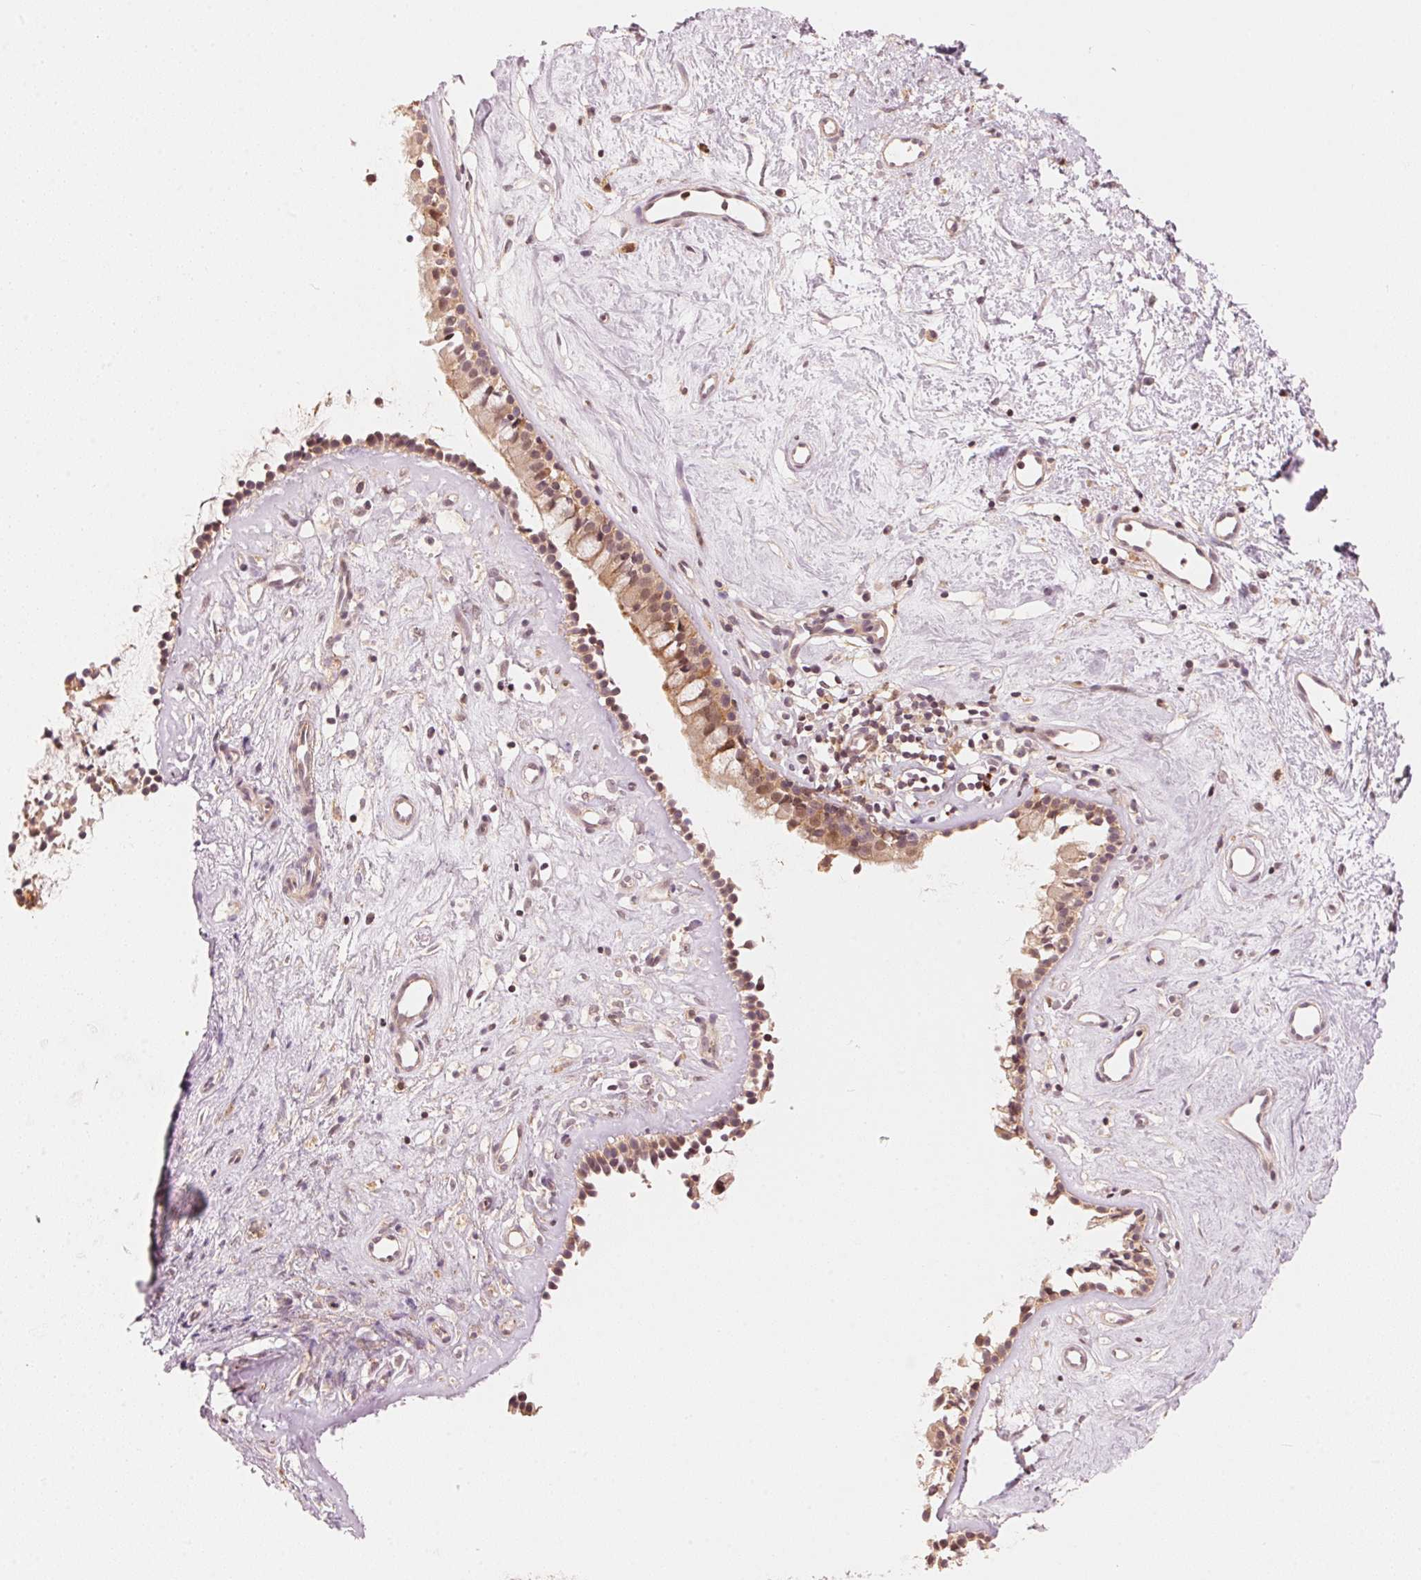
{"staining": {"intensity": "moderate", "quantity": ">75%", "location": "cytoplasmic/membranous"}, "tissue": "nasopharynx", "cell_type": "Respiratory epithelial cells", "image_type": "normal", "snomed": [{"axis": "morphology", "description": "Normal tissue, NOS"}, {"axis": "topography", "description": "Nasopharynx"}], "caption": "IHC micrograph of benign nasopharynx: nasopharynx stained using immunohistochemistry exhibits medium levels of moderate protein expression localized specifically in the cytoplasmic/membranous of respiratory epithelial cells, appearing as a cytoplasmic/membranous brown color.", "gene": "PRKN", "patient": {"sex": "female", "age": 52}}